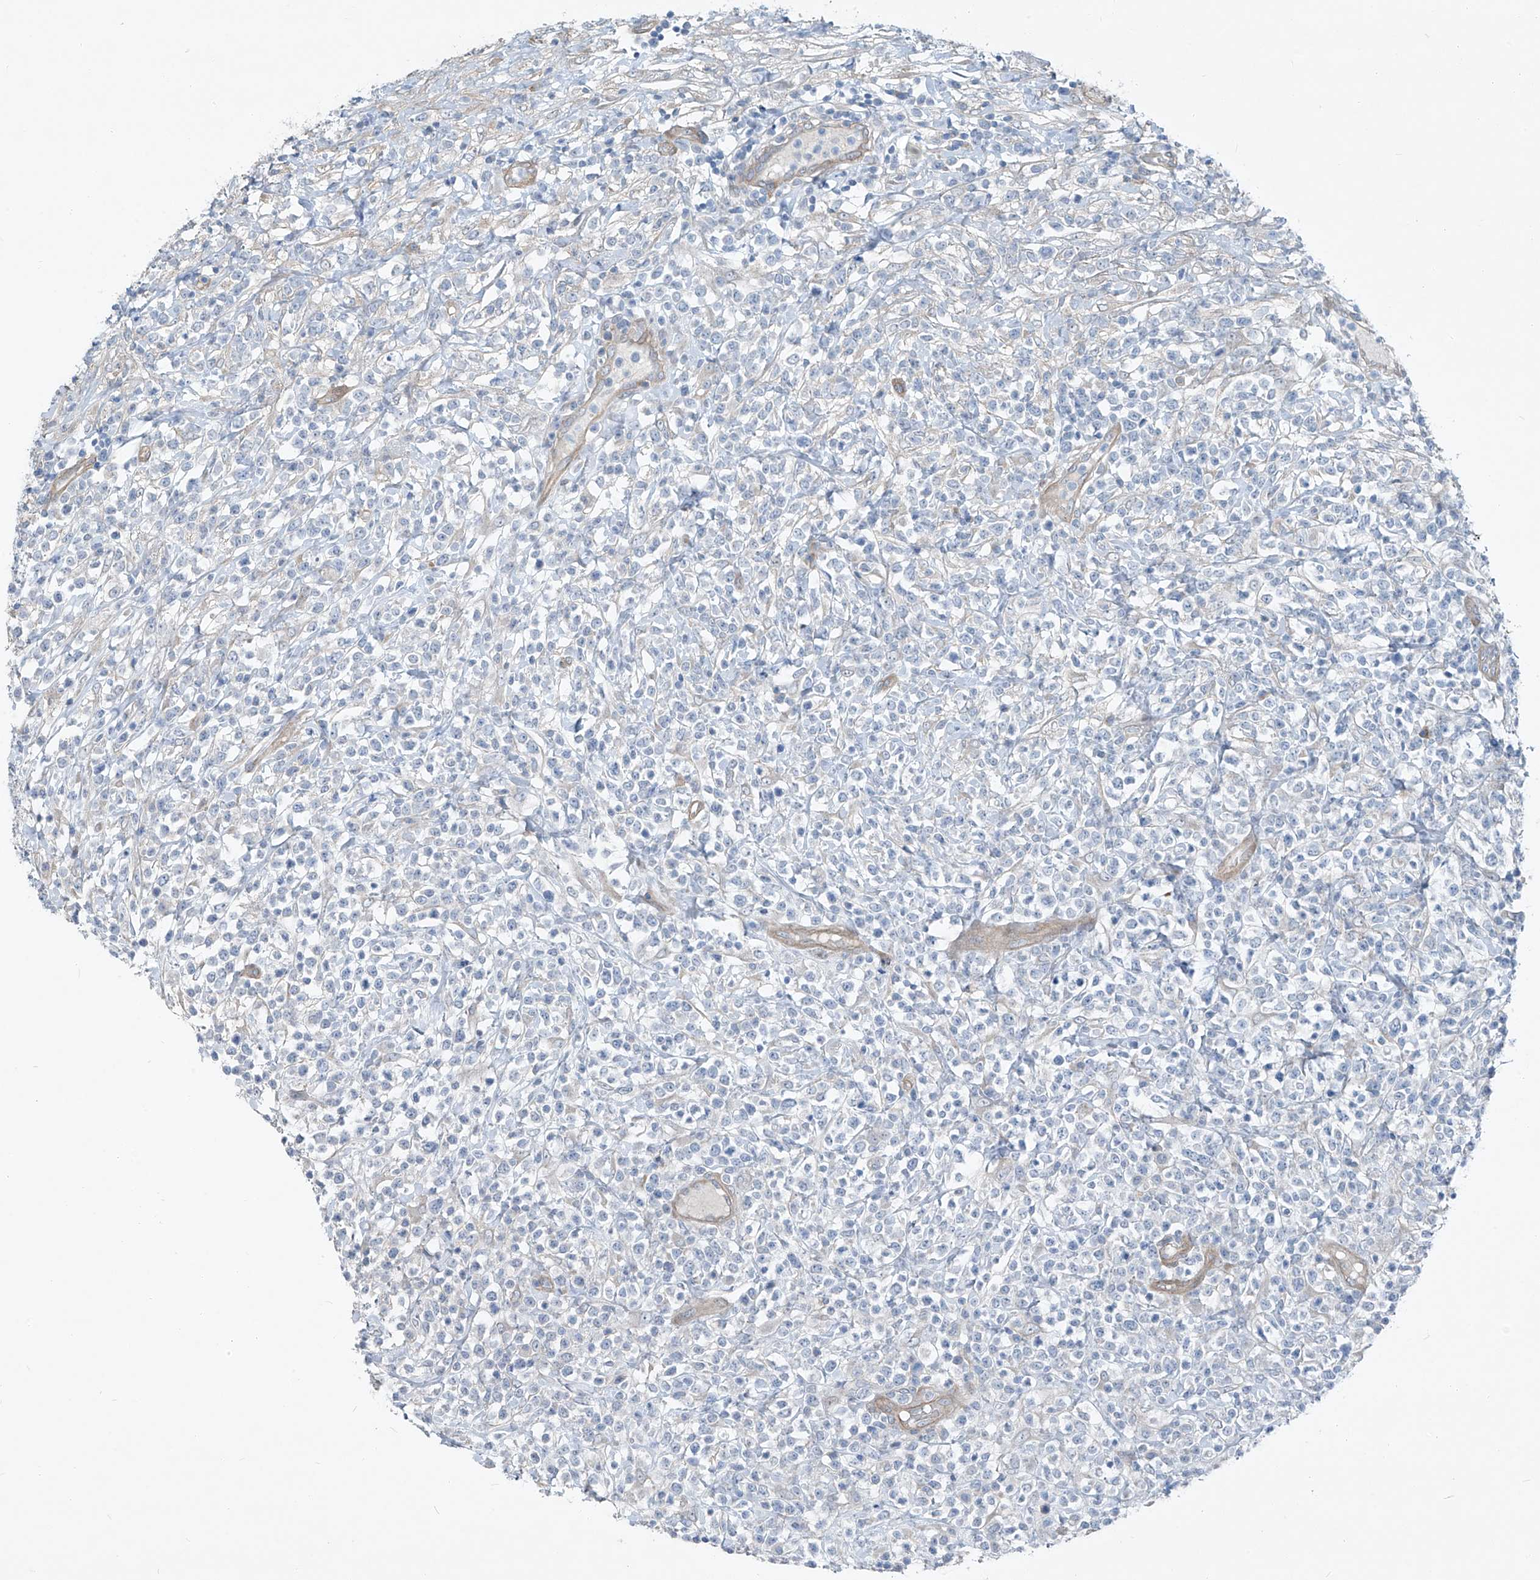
{"staining": {"intensity": "negative", "quantity": "none", "location": "none"}, "tissue": "lymphoma", "cell_type": "Tumor cells", "image_type": "cancer", "snomed": [{"axis": "morphology", "description": "Malignant lymphoma, non-Hodgkin's type, High grade"}, {"axis": "topography", "description": "Colon"}], "caption": "DAB immunohistochemical staining of lymphoma exhibits no significant staining in tumor cells. (Brightfield microscopy of DAB (3,3'-diaminobenzidine) immunohistochemistry at high magnification).", "gene": "TNS2", "patient": {"sex": "female", "age": 53}}